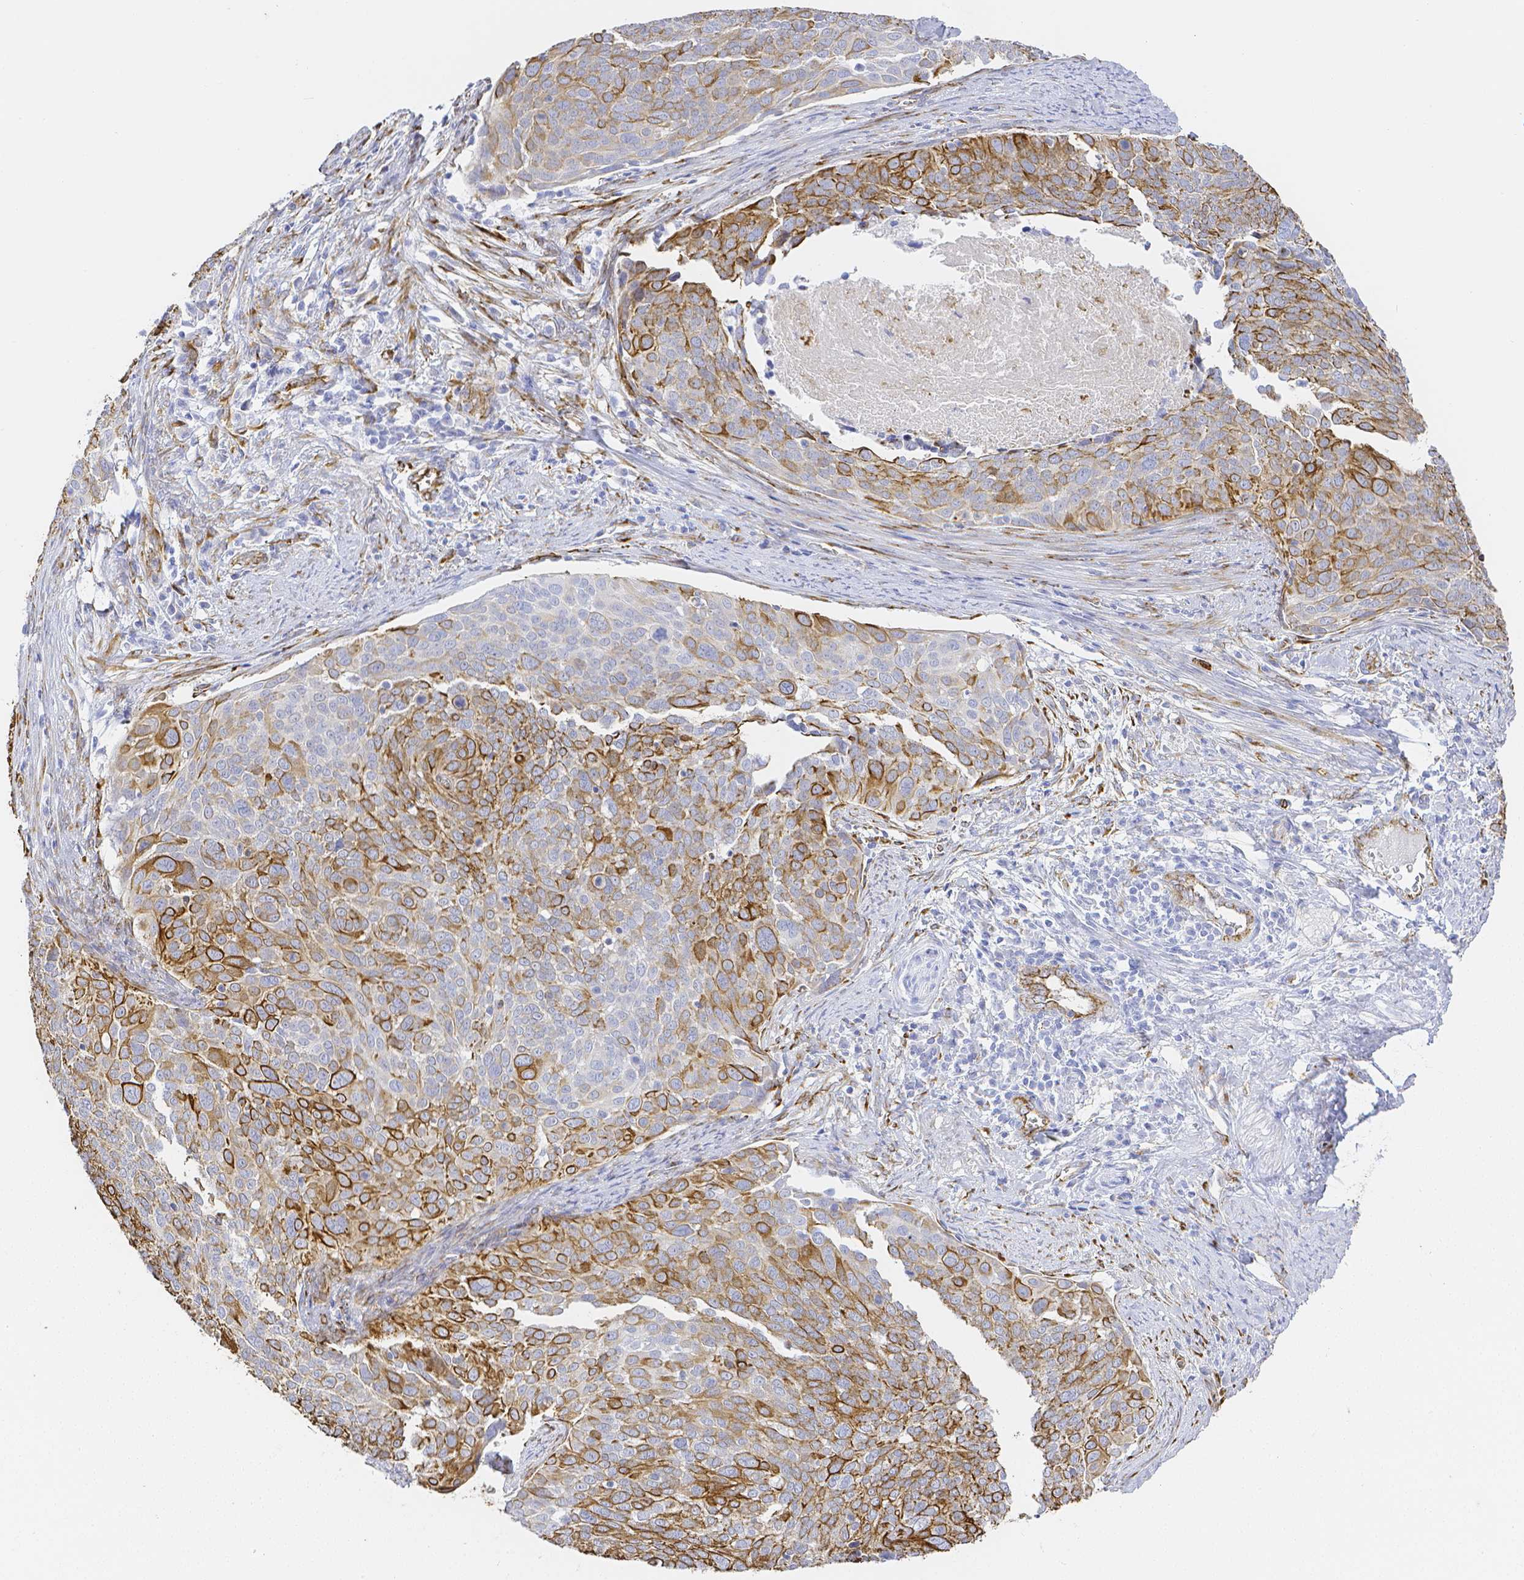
{"staining": {"intensity": "moderate", "quantity": "<25%", "location": "cytoplasmic/membranous"}, "tissue": "cervical cancer", "cell_type": "Tumor cells", "image_type": "cancer", "snomed": [{"axis": "morphology", "description": "Squamous cell carcinoma, NOS"}, {"axis": "topography", "description": "Cervix"}], "caption": "This histopathology image reveals squamous cell carcinoma (cervical) stained with IHC to label a protein in brown. The cytoplasmic/membranous of tumor cells show moderate positivity for the protein. Nuclei are counter-stained blue.", "gene": "SMURF1", "patient": {"sex": "female", "age": 39}}